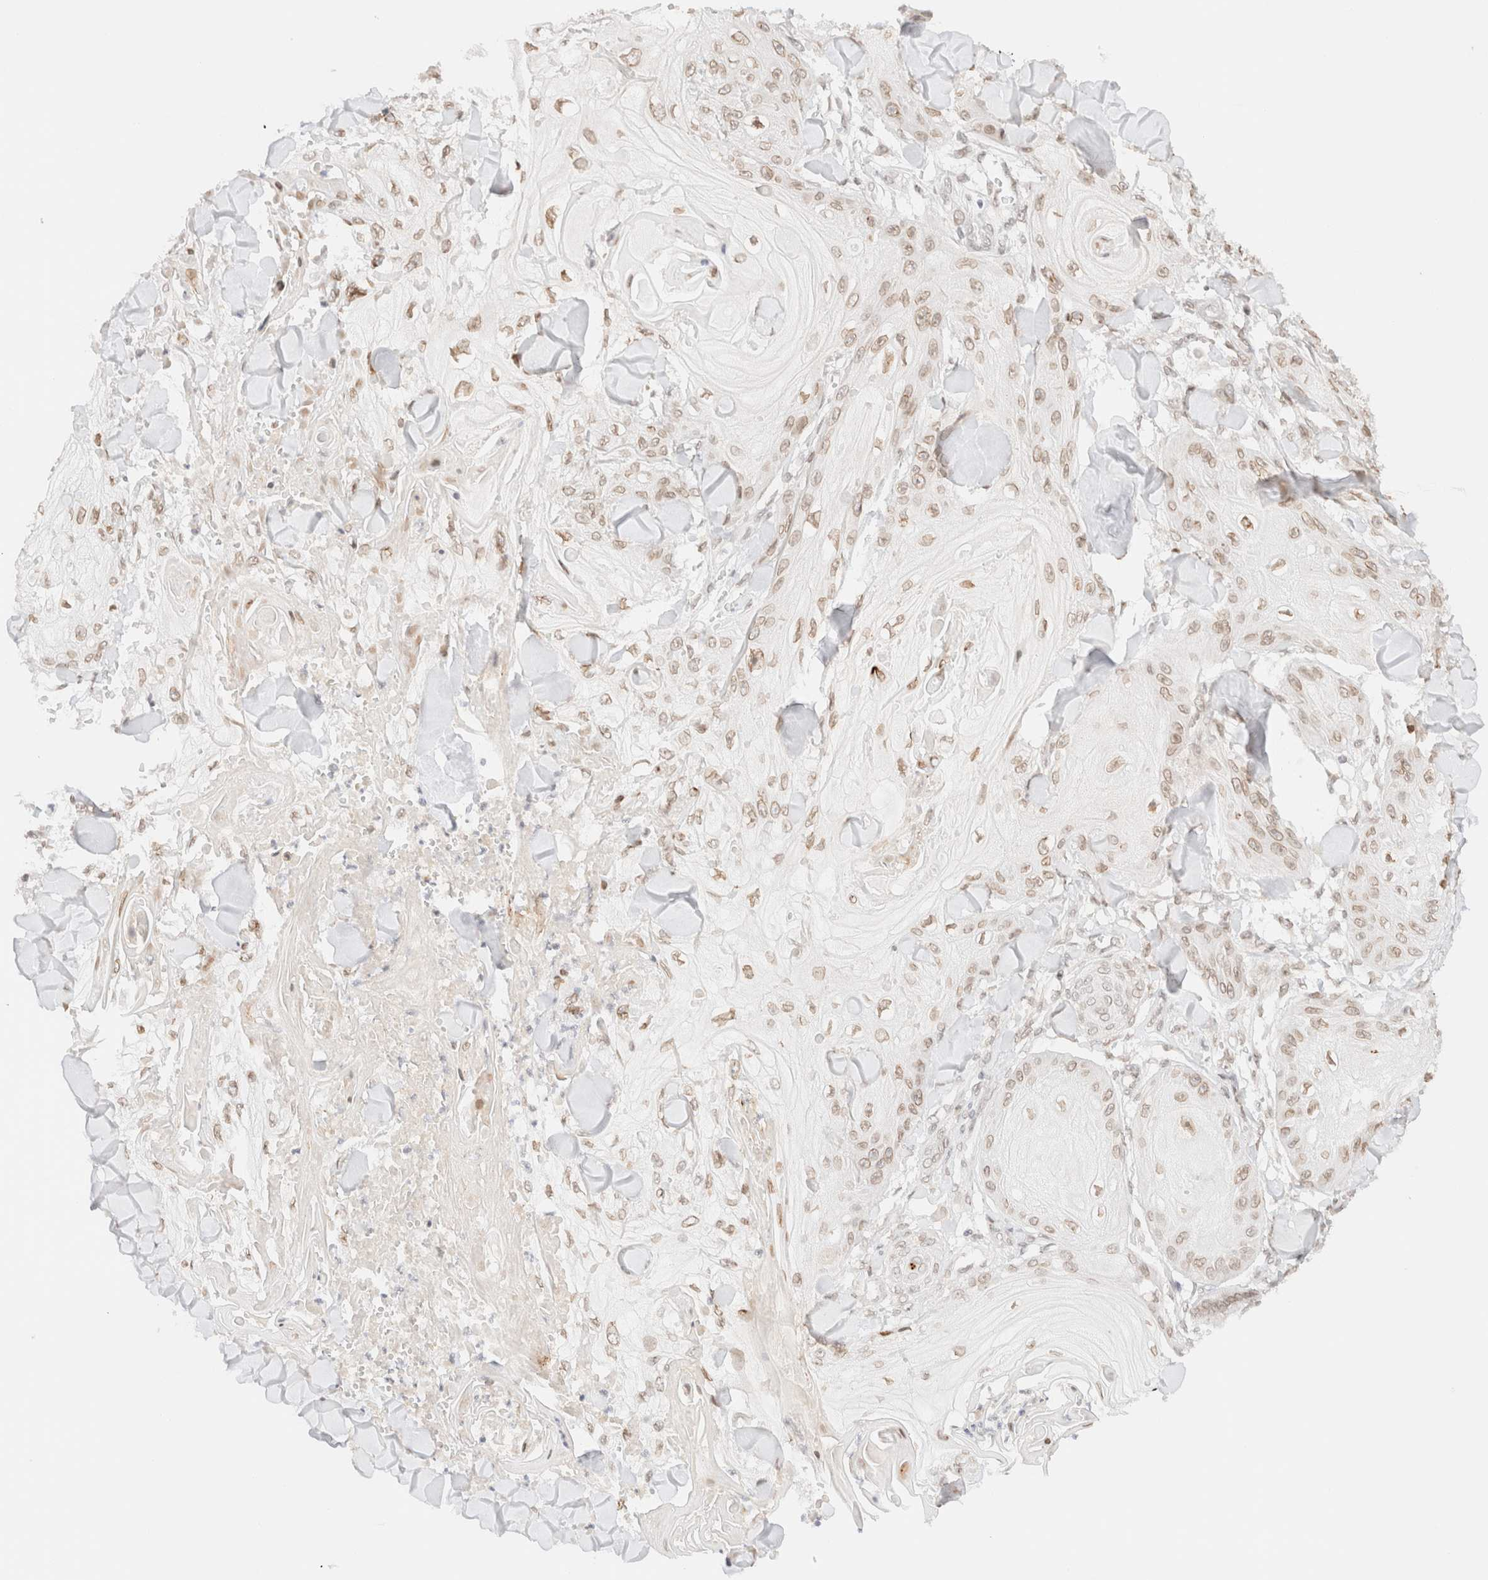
{"staining": {"intensity": "weak", "quantity": ">75%", "location": "cytoplasmic/membranous,nuclear"}, "tissue": "skin cancer", "cell_type": "Tumor cells", "image_type": "cancer", "snomed": [{"axis": "morphology", "description": "Squamous cell carcinoma, NOS"}, {"axis": "topography", "description": "Skin"}], "caption": "Weak cytoplasmic/membranous and nuclear protein positivity is appreciated in about >75% of tumor cells in skin cancer.", "gene": "ZNF770", "patient": {"sex": "male", "age": 74}}